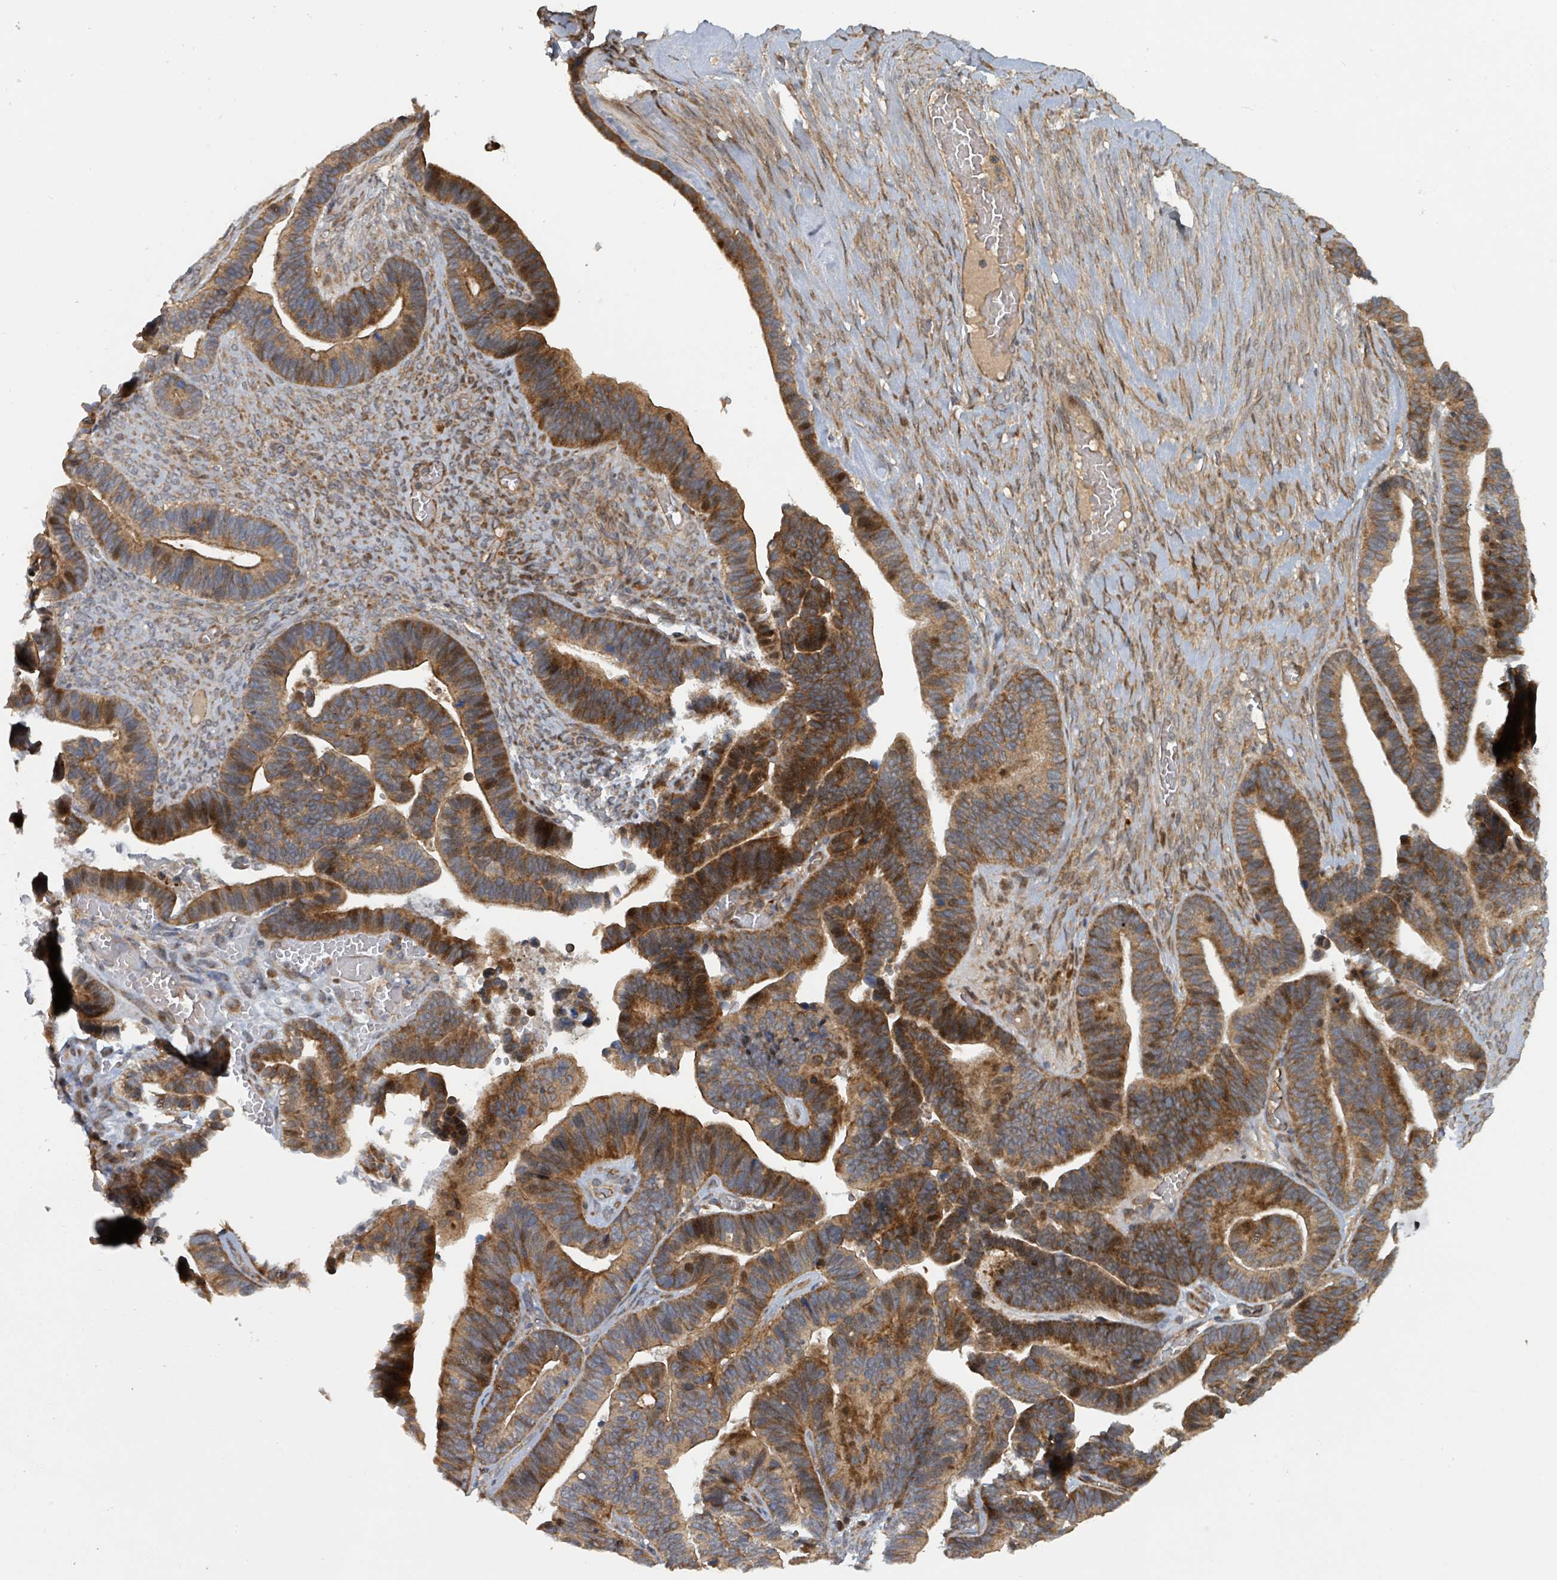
{"staining": {"intensity": "moderate", "quantity": ">75%", "location": "cytoplasmic/membranous"}, "tissue": "ovarian cancer", "cell_type": "Tumor cells", "image_type": "cancer", "snomed": [{"axis": "morphology", "description": "Cystadenocarcinoma, serous, NOS"}, {"axis": "topography", "description": "Ovary"}], "caption": "The histopathology image shows staining of serous cystadenocarcinoma (ovarian), revealing moderate cytoplasmic/membranous protein expression (brown color) within tumor cells. (DAB IHC with brightfield microscopy, high magnification).", "gene": "DPM1", "patient": {"sex": "female", "age": 56}}